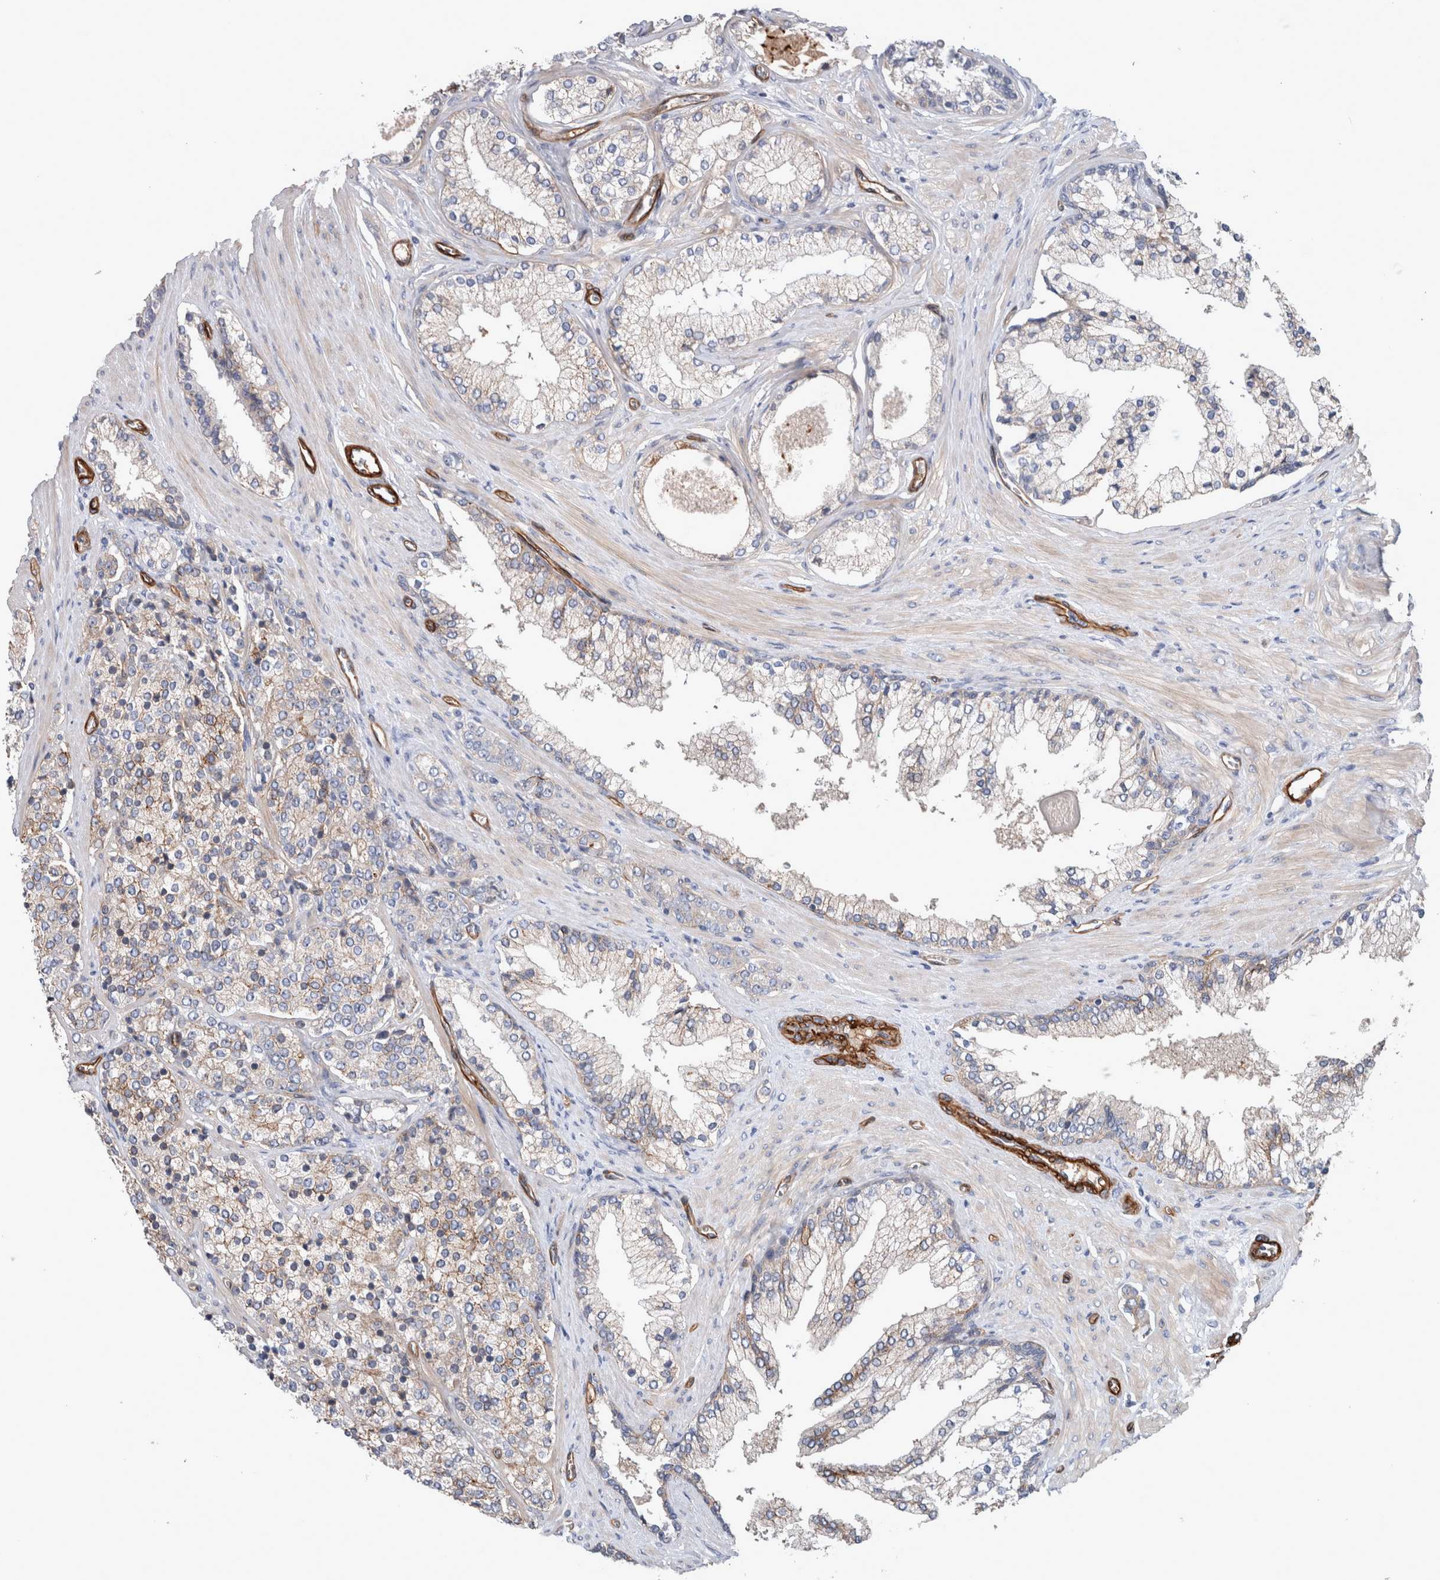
{"staining": {"intensity": "weak", "quantity": "<25%", "location": "cytoplasmic/membranous"}, "tissue": "prostate cancer", "cell_type": "Tumor cells", "image_type": "cancer", "snomed": [{"axis": "morphology", "description": "Adenocarcinoma, High grade"}, {"axis": "topography", "description": "Prostate"}], "caption": "The histopathology image exhibits no staining of tumor cells in prostate cancer (adenocarcinoma (high-grade)). Brightfield microscopy of immunohistochemistry (IHC) stained with DAB (brown) and hematoxylin (blue), captured at high magnification.", "gene": "BCAM", "patient": {"sex": "male", "age": 71}}